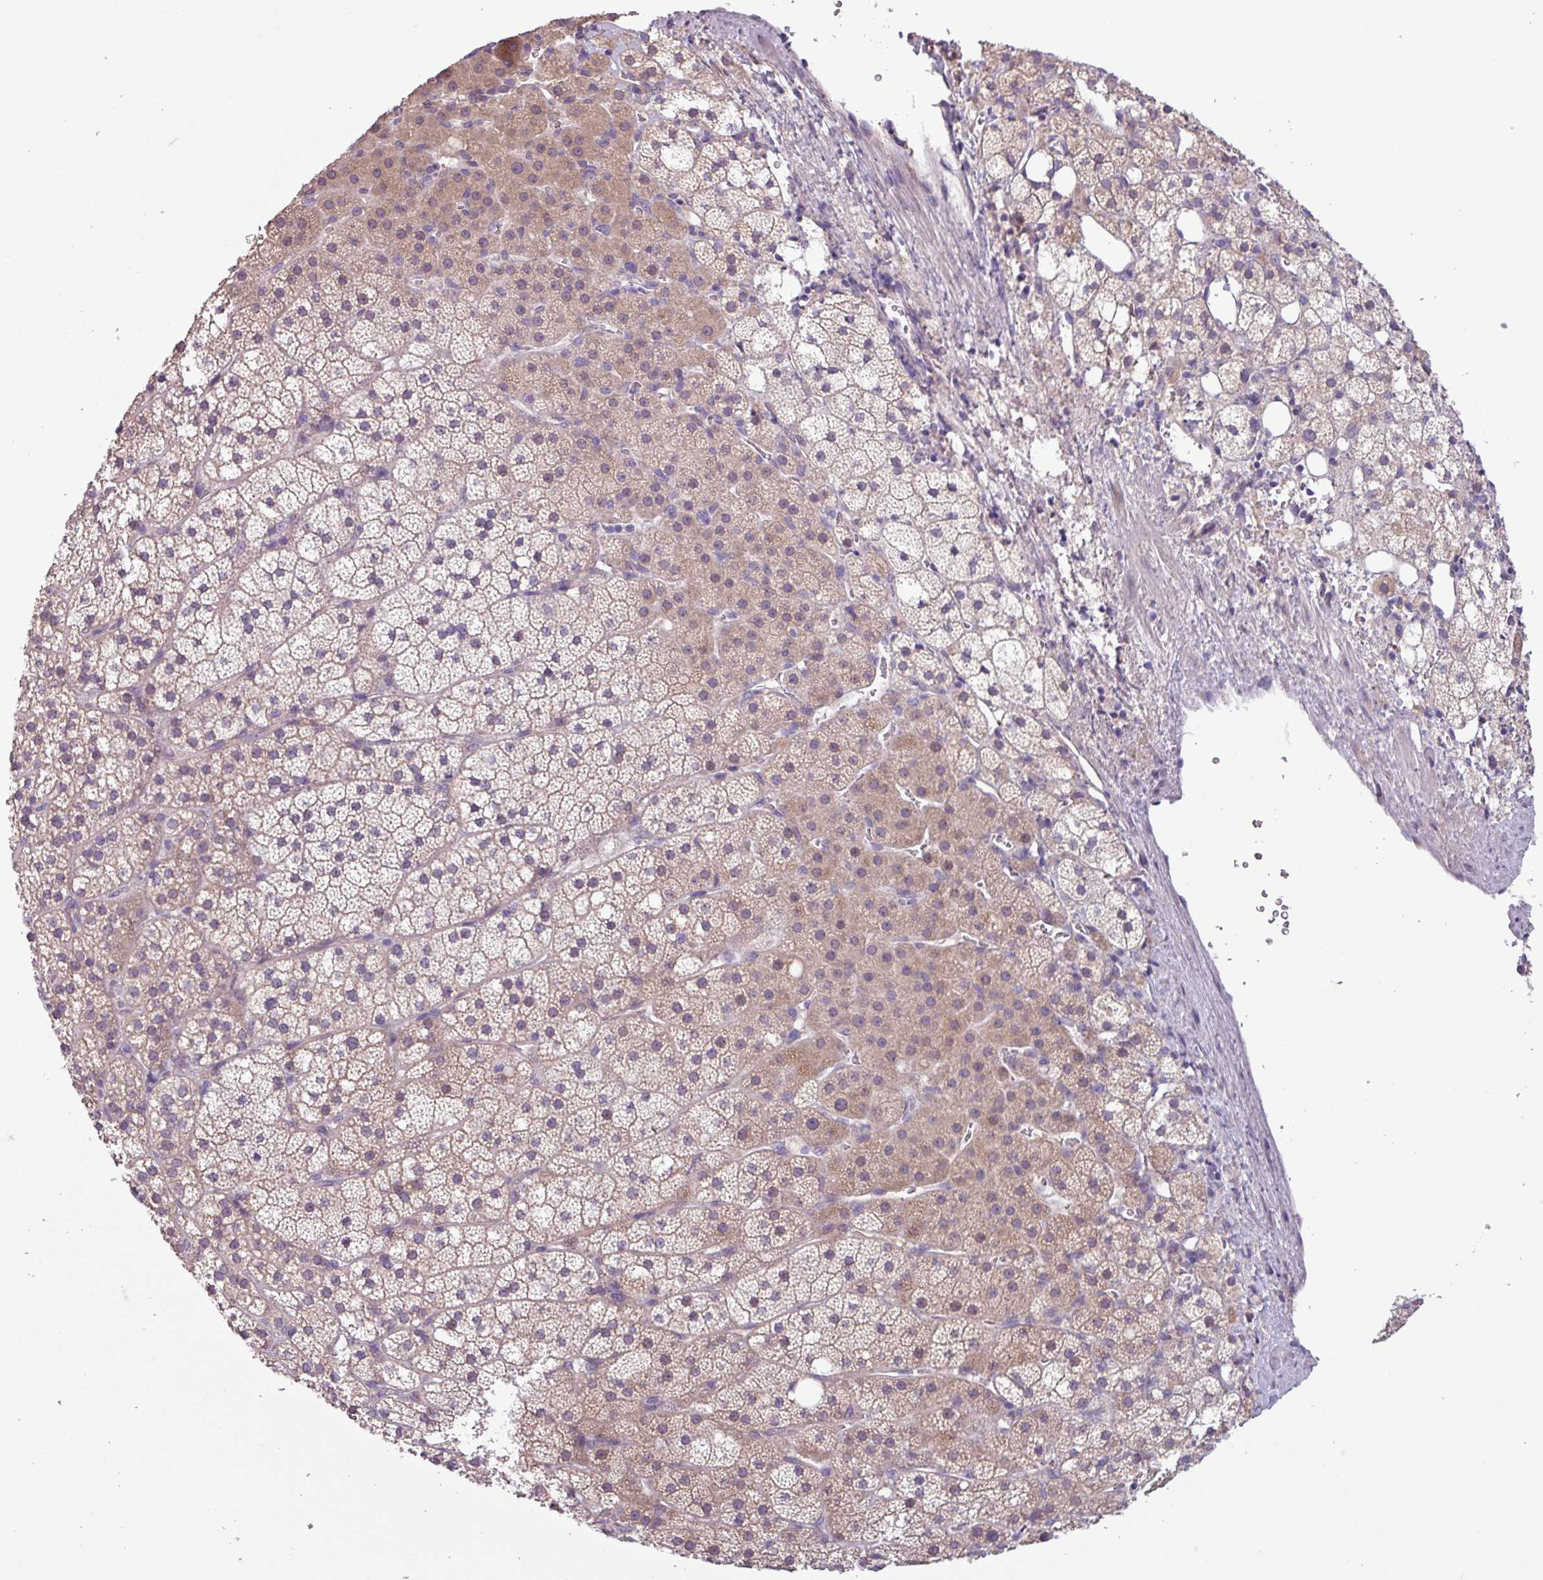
{"staining": {"intensity": "moderate", "quantity": "25%-75%", "location": "cytoplasmic/membranous"}, "tissue": "adrenal gland", "cell_type": "Glandular cells", "image_type": "normal", "snomed": [{"axis": "morphology", "description": "Normal tissue, NOS"}, {"axis": "topography", "description": "Adrenal gland"}], "caption": "An immunohistochemistry (IHC) photomicrograph of normal tissue is shown. Protein staining in brown labels moderate cytoplasmic/membranous positivity in adrenal gland within glandular cells.", "gene": "C20orf27", "patient": {"sex": "male", "age": 53}}